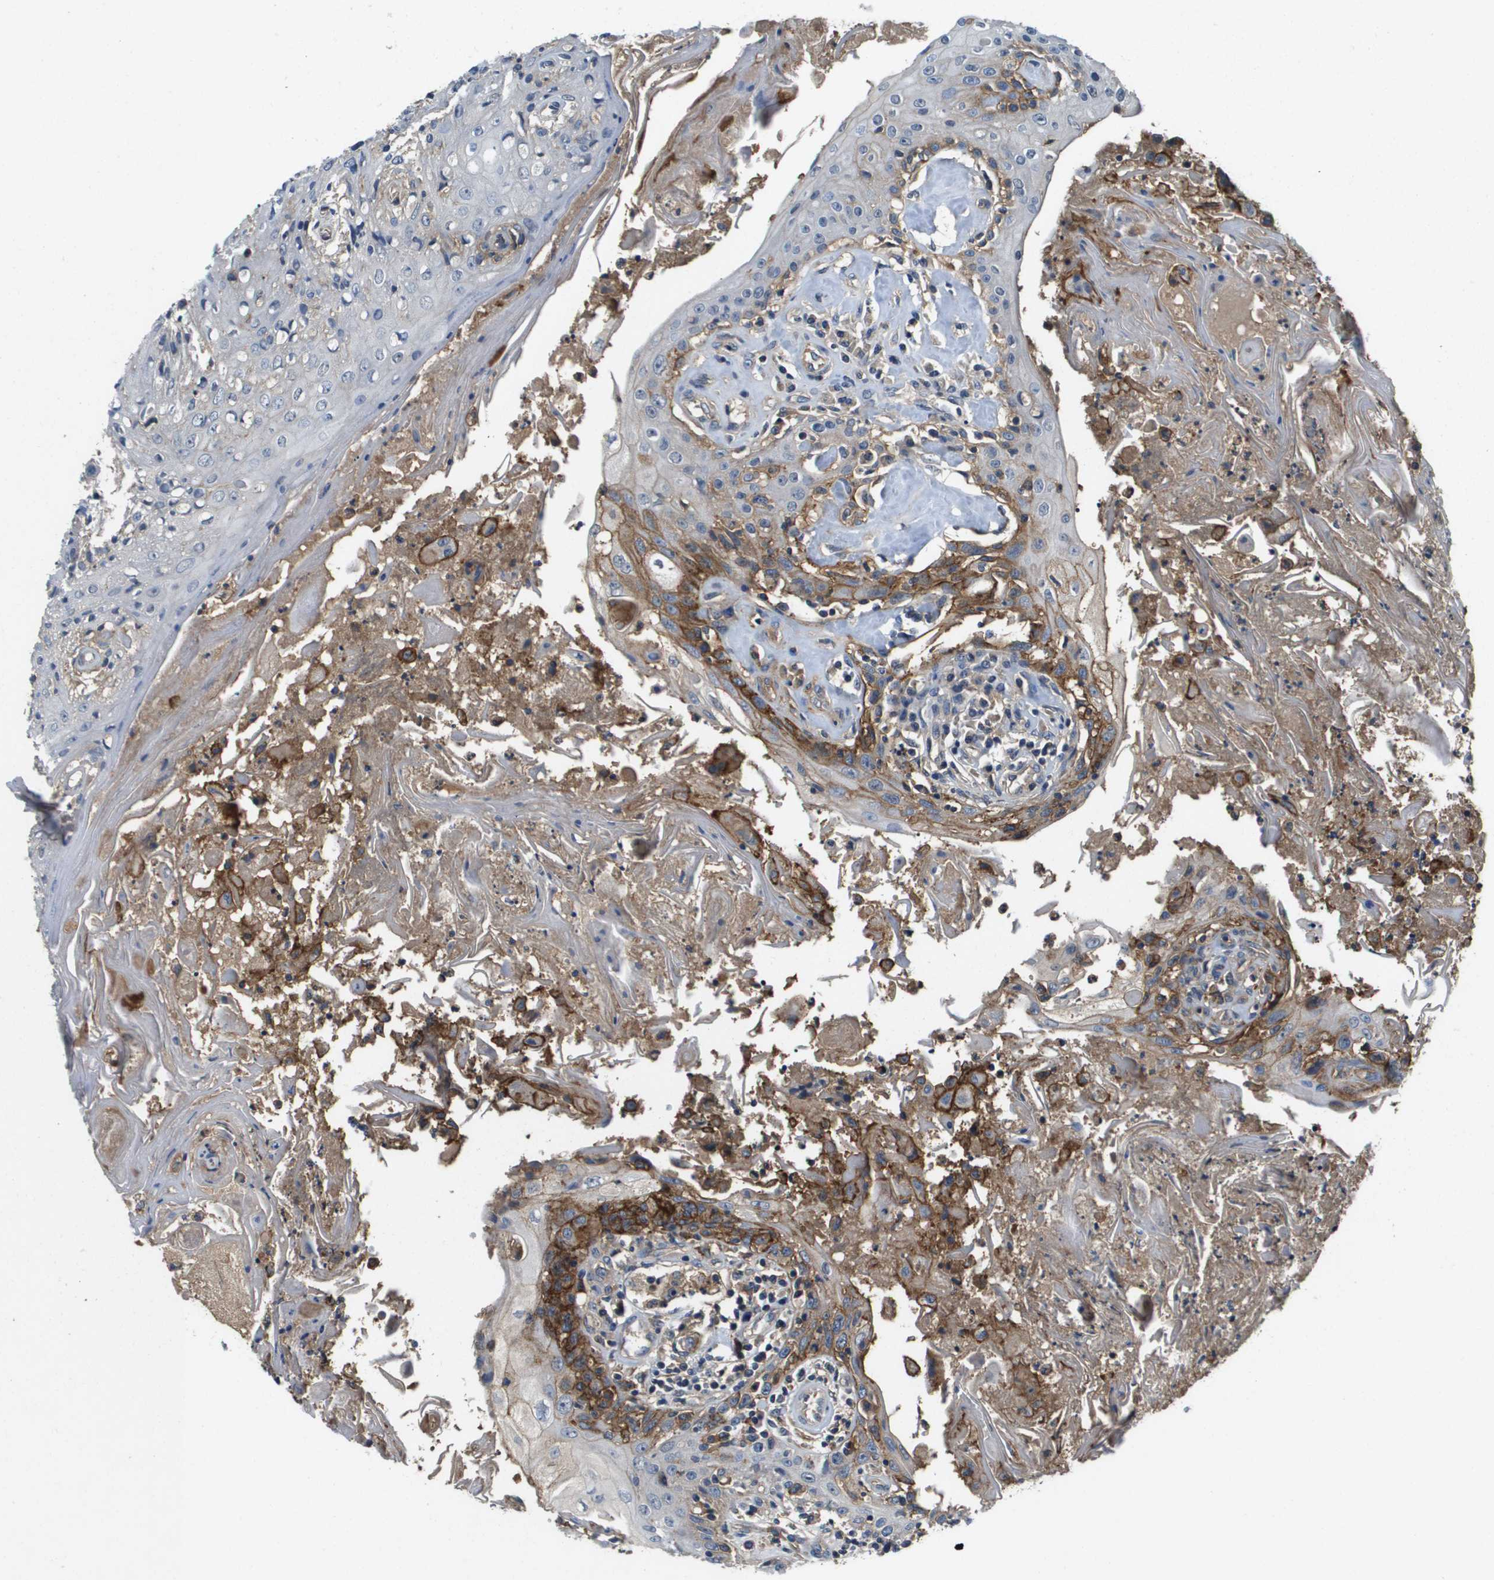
{"staining": {"intensity": "strong", "quantity": ">75%", "location": "cytoplasmic/membranous,nuclear"}, "tissue": "head and neck cancer", "cell_type": "Tumor cells", "image_type": "cancer", "snomed": [{"axis": "morphology", "description": "Squamous cell carcinoma, NOS"}, {"axis": "topography", "description": "Oral tissue"}, {"axis": "topography", "description": "Head-Neck"}], "caption": "An immunohistochemistry (IHC) photomicrograph of tumor tissue is shown. Protein staining in brown highlights strong cytoplasmic/membranous and nuclear positivity in squamous cell carcinoma (head and neck) within tumor cells. (brown staining indicates protein expression, while blue staining denotes nuclei).", "gene": "SLC16A3", "patient": {"sex": "female", "age": 76}}